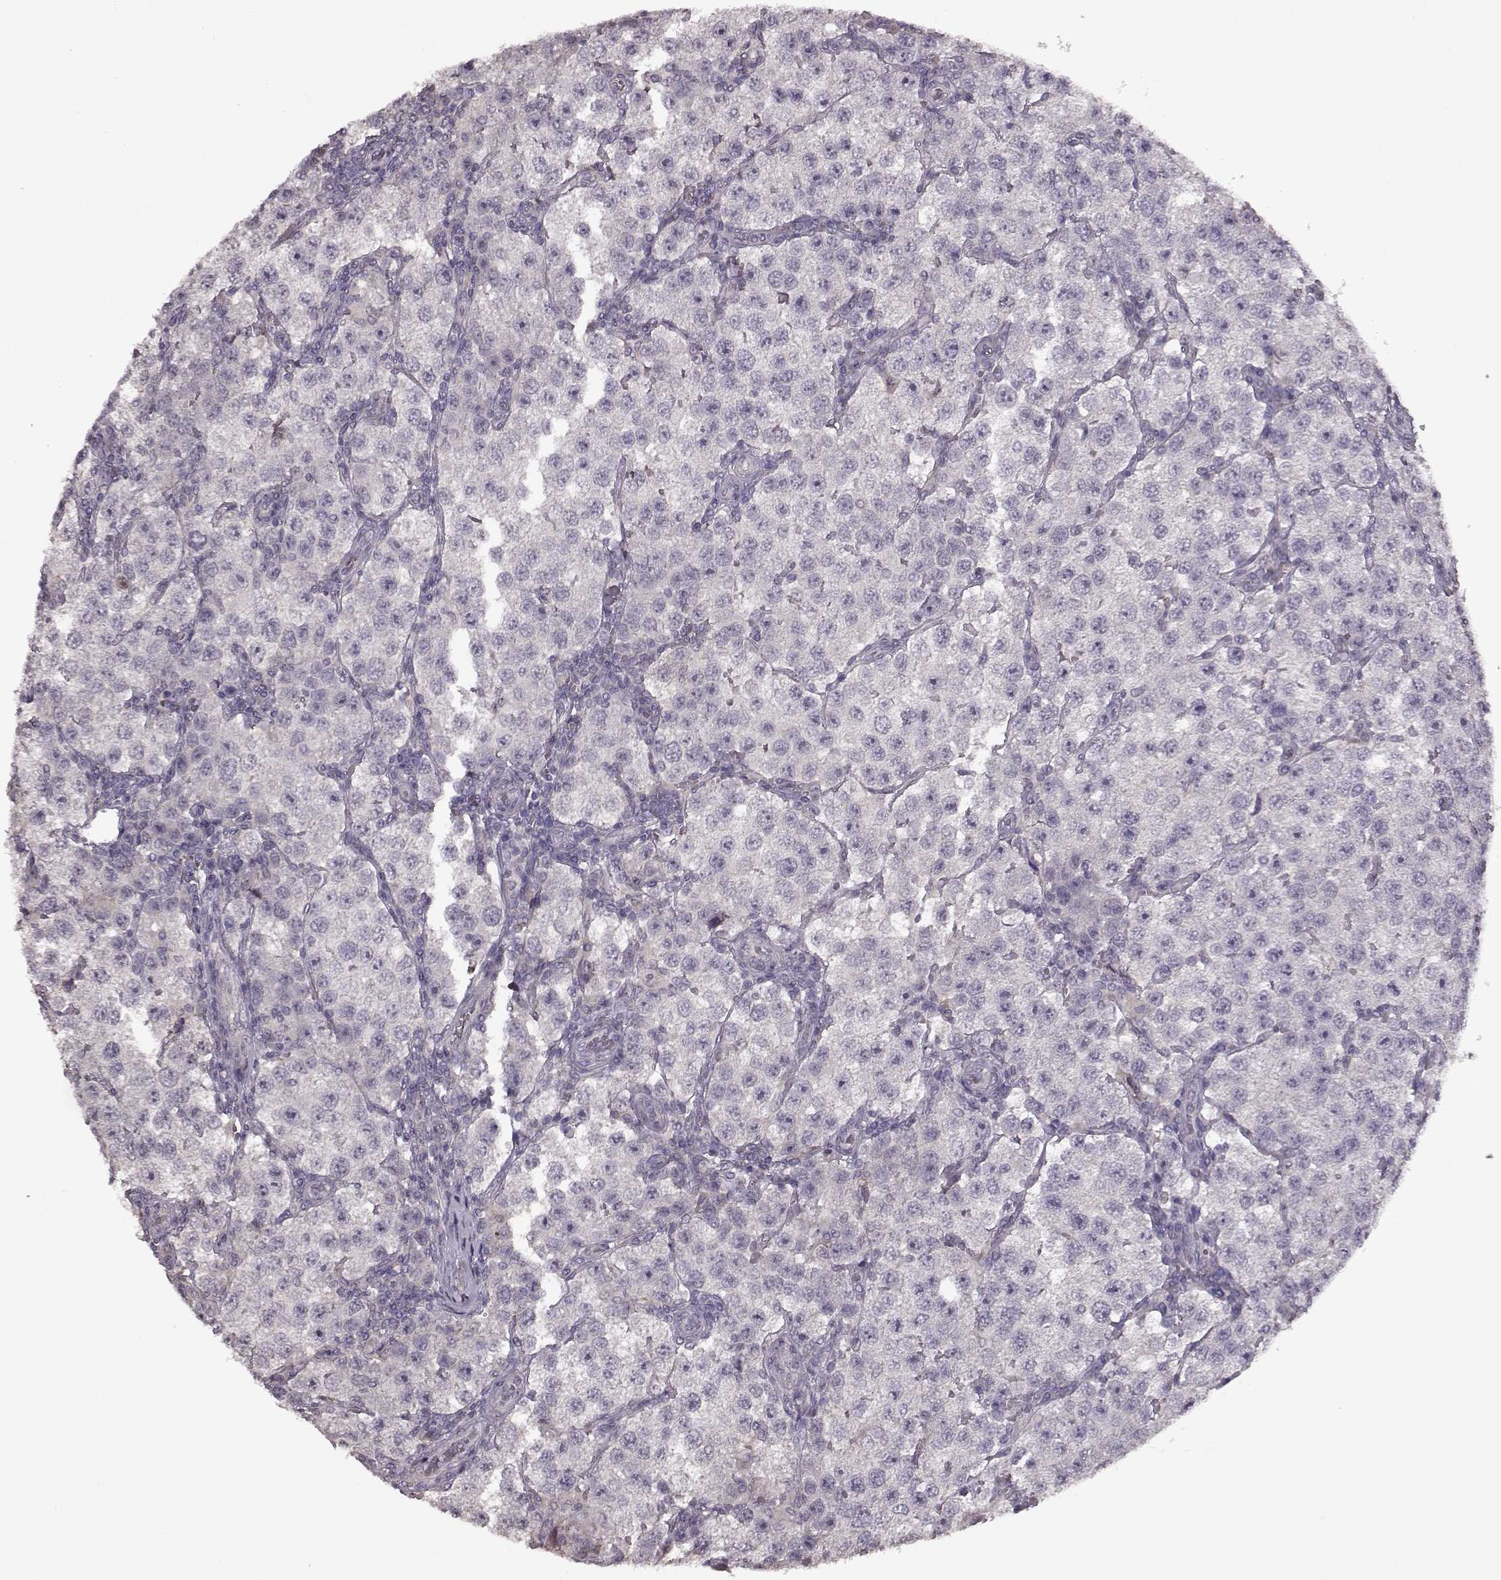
{"staining": {"intensity": "negative", "quantity": "none", "location": "none"}, "tissue": "testis cancer", "cell_type": "Tumor cells", "image_type": "cancer", "snomed": [{"axis": "morphology", "description": "Seminoma, NOS"}, {"axis": "topography", "description": "Testis"}], "caption": "The immunohistochemistry histopathology image has no significant expression in tumor cells of testis seminoma tissue.", "gene": "FSHB", "patient": {"sex": "male", "age": 37}}